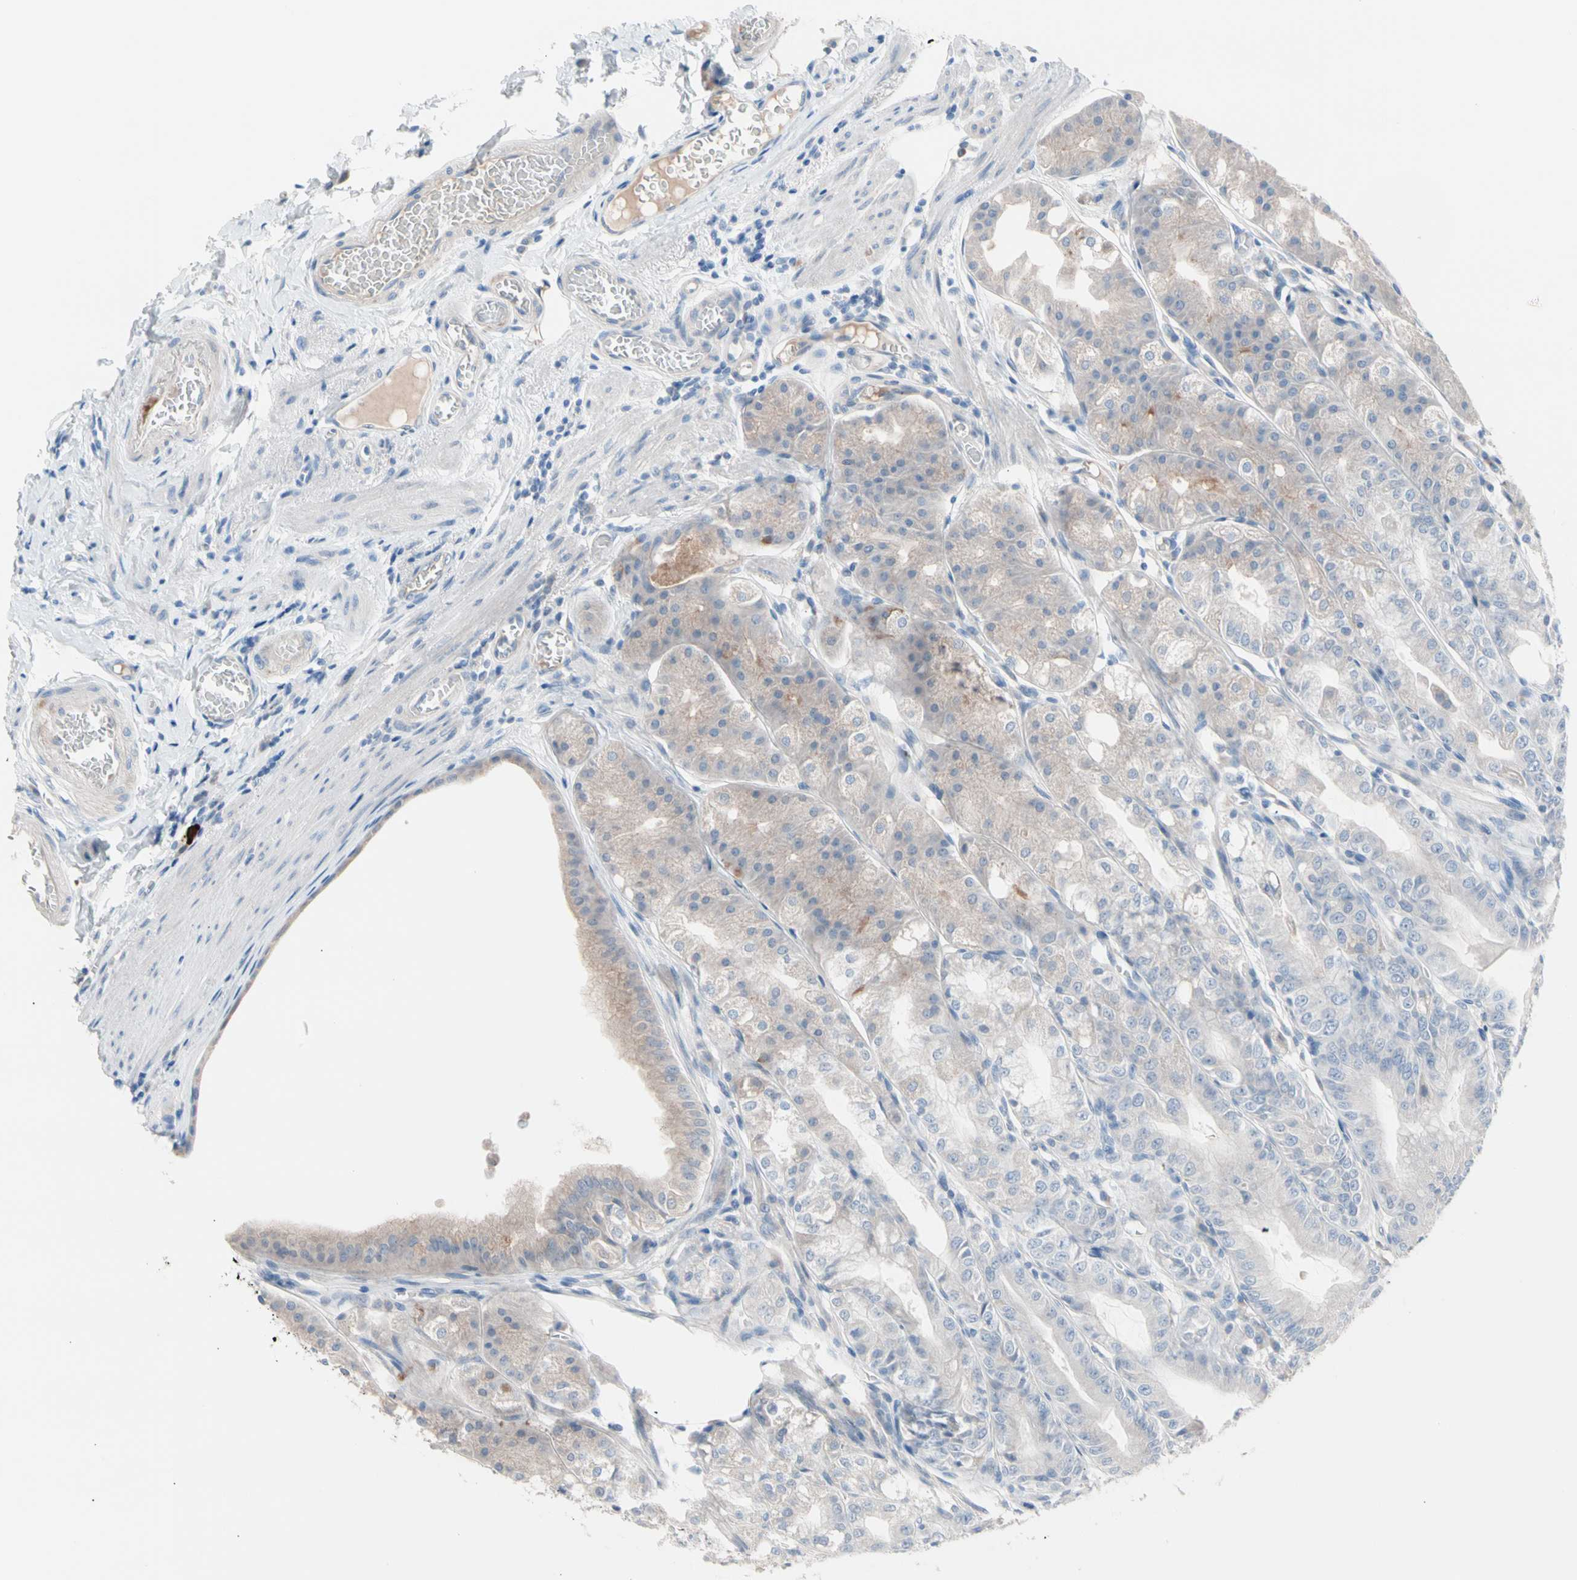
{"staining": {"intensity": "moderate", "quantity": "<25%", "location": "cytoplasmic/membranous"}, "tissue": "stomach", "cell_type": "Glandular cells", "image_type": "normal", "snomed": [{"axis": "morphology", "description": "Normal tissue, NOS"}, {"axis": "topography", "description": "Stomach, lower"}], "caption": "Immunohistochemical staining of benign stomach reveals low levels of moderate cytoplasmic/membranous staining in about <25% of glandular cells. The staining was performed using DAB (3,3'-diaminobenzidine) to visualize the protein expression in brown, while the nuclei were stained in blue with hematoxylin (Magnification: 20x).", "gene": "CASQ1", "patient": {"sex": "male", "age": 71}}